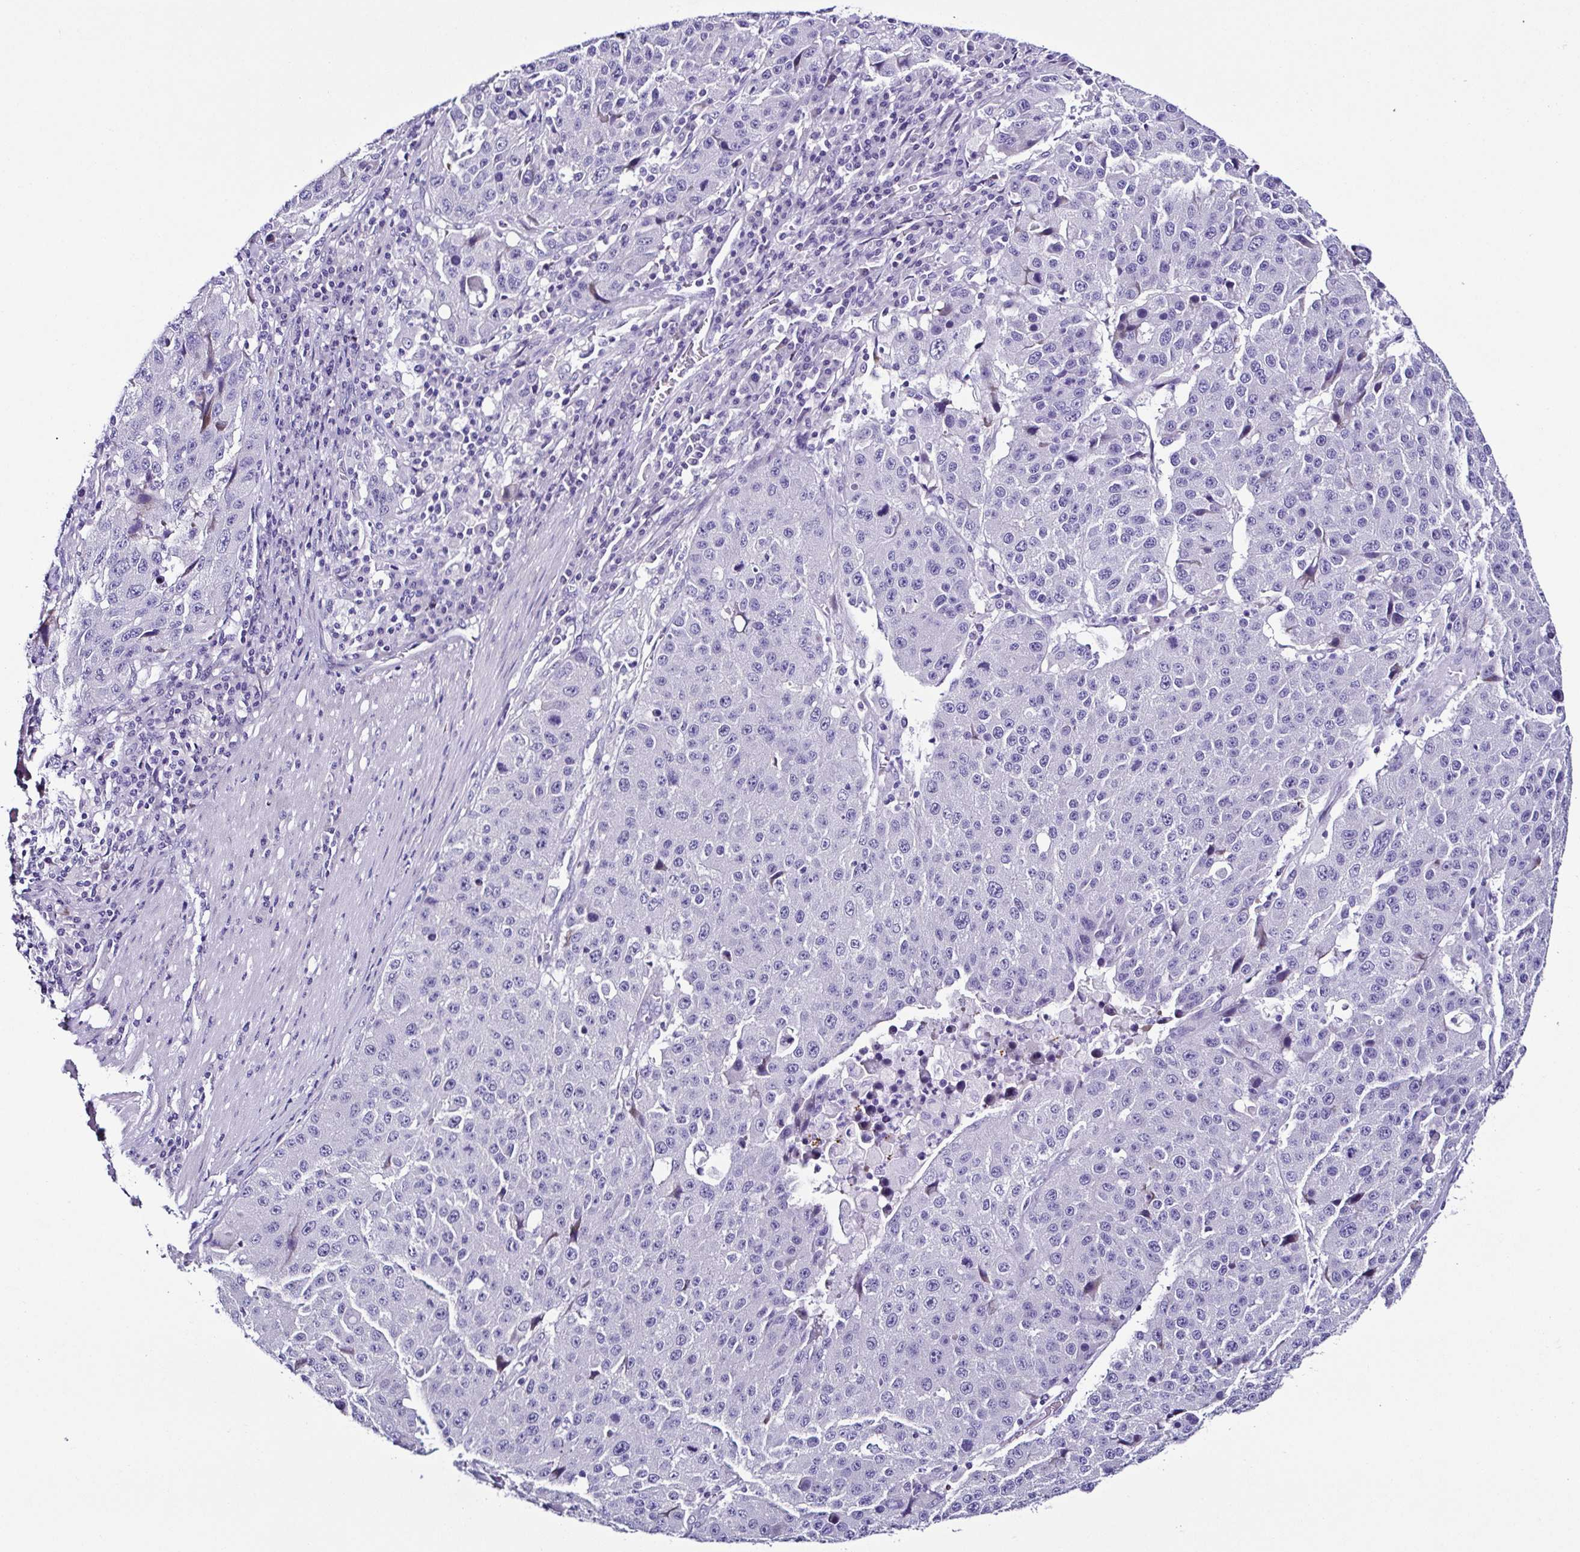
{"staining": {"intensity": "negative", "quantity": "none", "location": "none"}, "tissue": "stomach cancer", "cell_type": "Tumor cells", "image_type": "cancer", "snomed": [{"axis": "morphology", "description": "Adenocarcinoma, NOS"}, {"axis": "topography", "description": "Stomach"}], "caption": "Immunohistochemistry of adenocarcinoma (stomach) reveals no staining in tumor cells. Nuclei are stained in blue.", "gene": "SRL", "patient": {"sex": "male", "age": 71}}